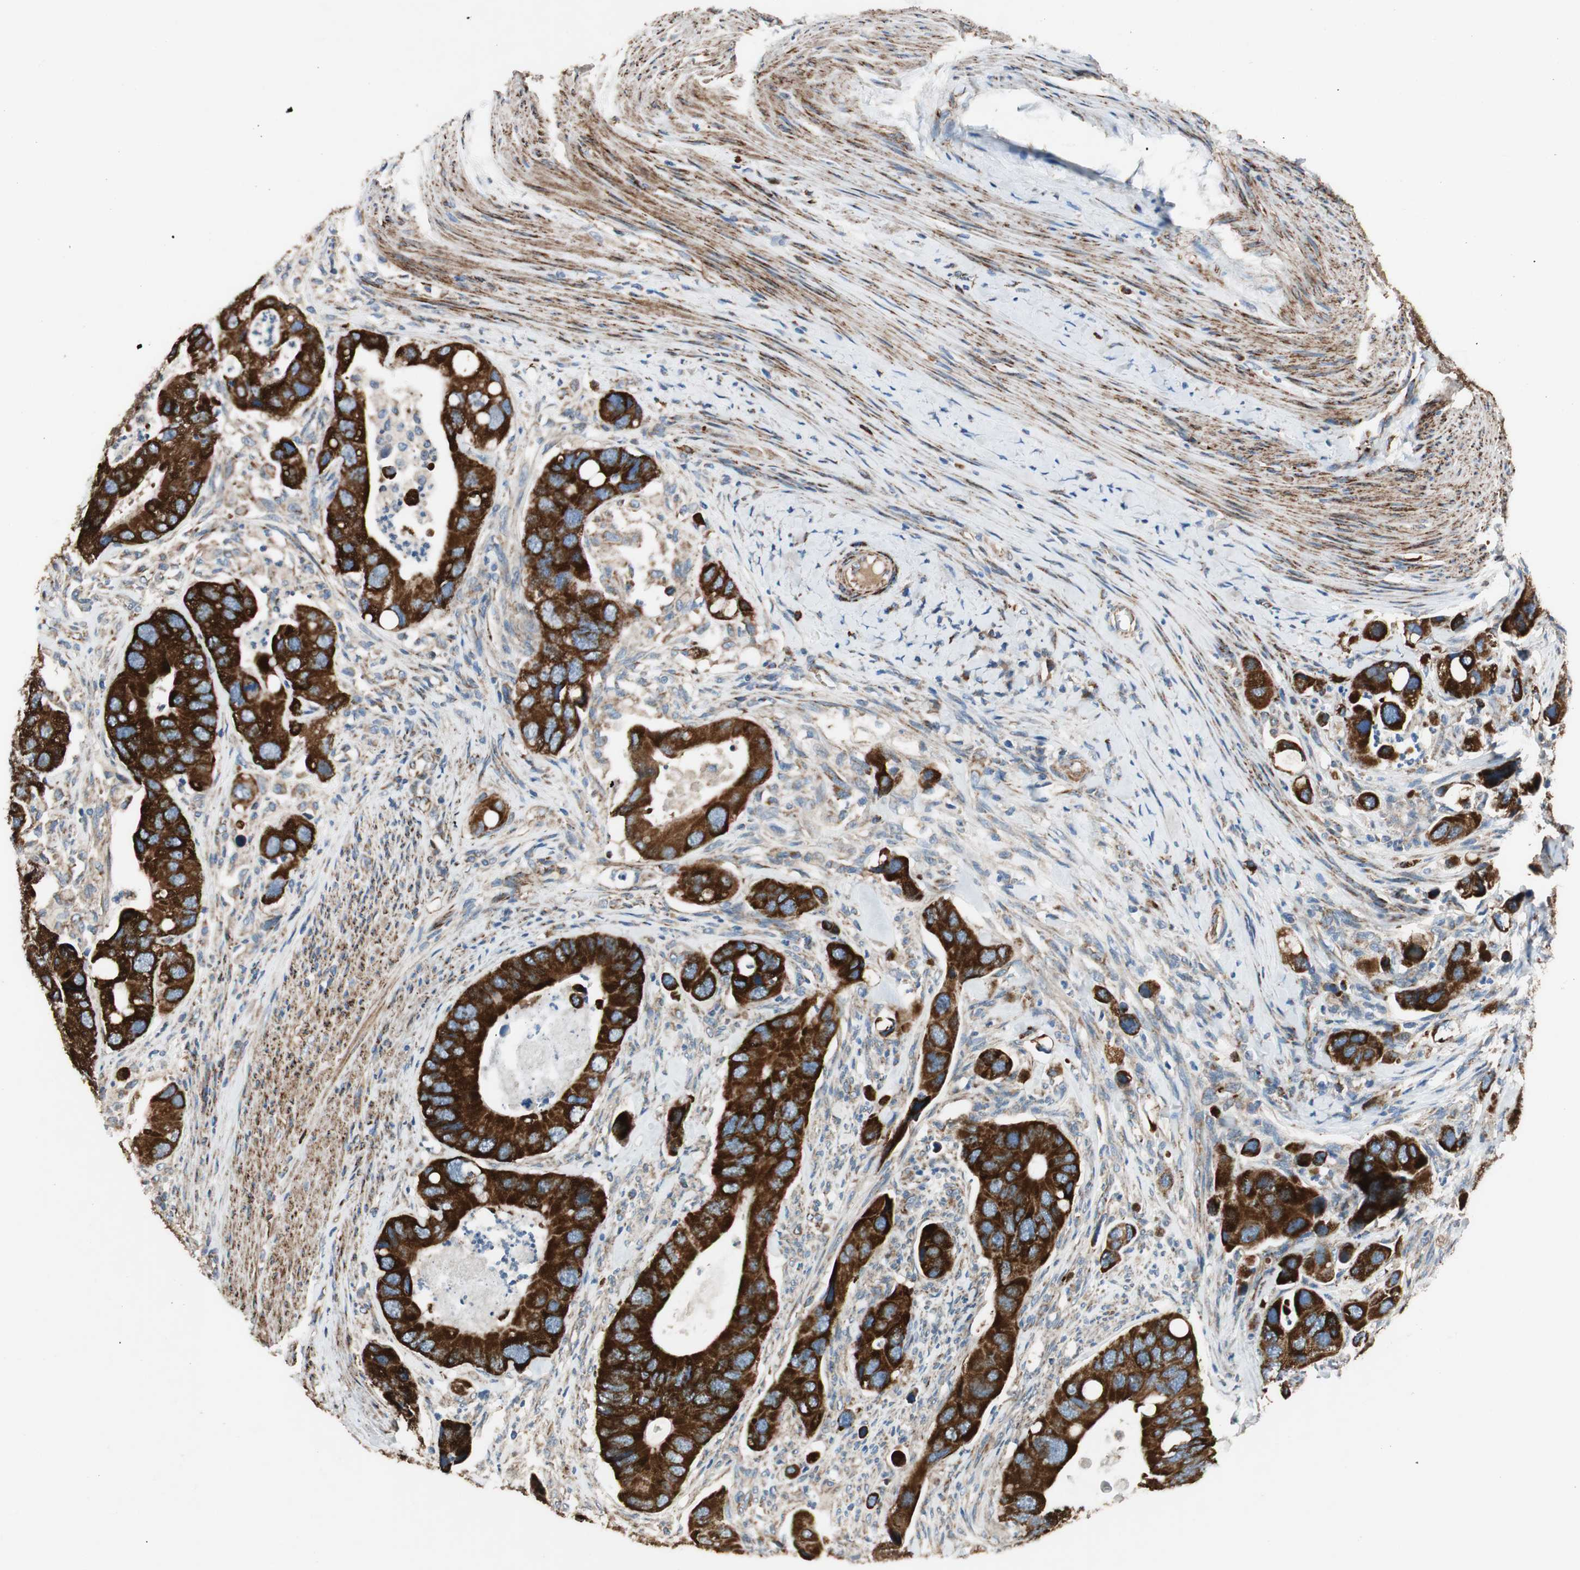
{"staining": {"intensity": "strong", "quantity": ">75%", "location": "cytoplasmic/membranous"}, "tissue": "colorectal cancer", "cell_type": "Tumor cells", "image_type": "cancer", "snomed": [{"axis": "morphology", "description": "Adenocarcinoma, NOS"}, {"axis": "topography", "description": "Rectum"}], "caption": "Colorectal cancer (adenocarcinoma) tissue reveals strong cytoplasmic/membranous staining in approximately >75% of tumor cells", "gene": "AKAP1", "patient": {"sex": "female", "age": 57}}